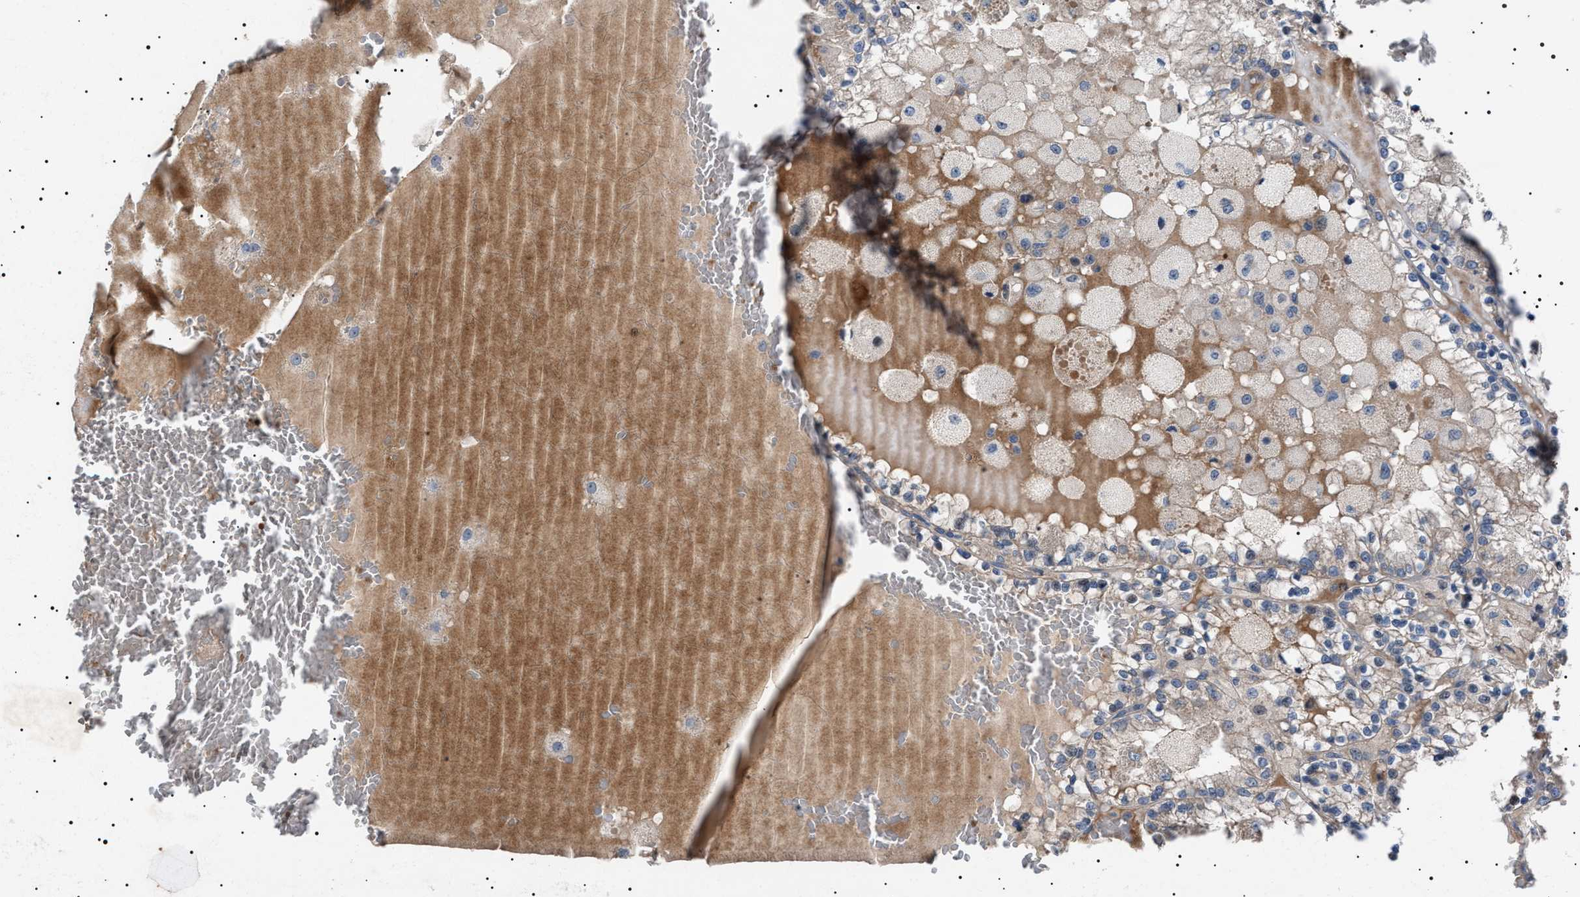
{"staining": {"intensity": "weak", "quantity": "25%-75%", "location": "cytoplasmic/membranous"}, "tissue": "renal cancer", "cell_type": "Tumor cells", "image_type": "cancer", "snomed": [{"axis": "morphology", "description": "Adenocarcinoma, NOS"}, {"axis": "topography", "description": "Kidney"}], "caption": "Renal cancer (adenocarcinoma) stained for a protein shows weak cytoplasmic/membranous positivity in tumor cells. The protein is stained brown, and the nuclei are stained in blue (DAB (3,3'-diaminobenzidine) IHC with brightfield microscopy, high magnification).", "gene": "PTRH1", "patient": {"sex": "female", "age": 56}}